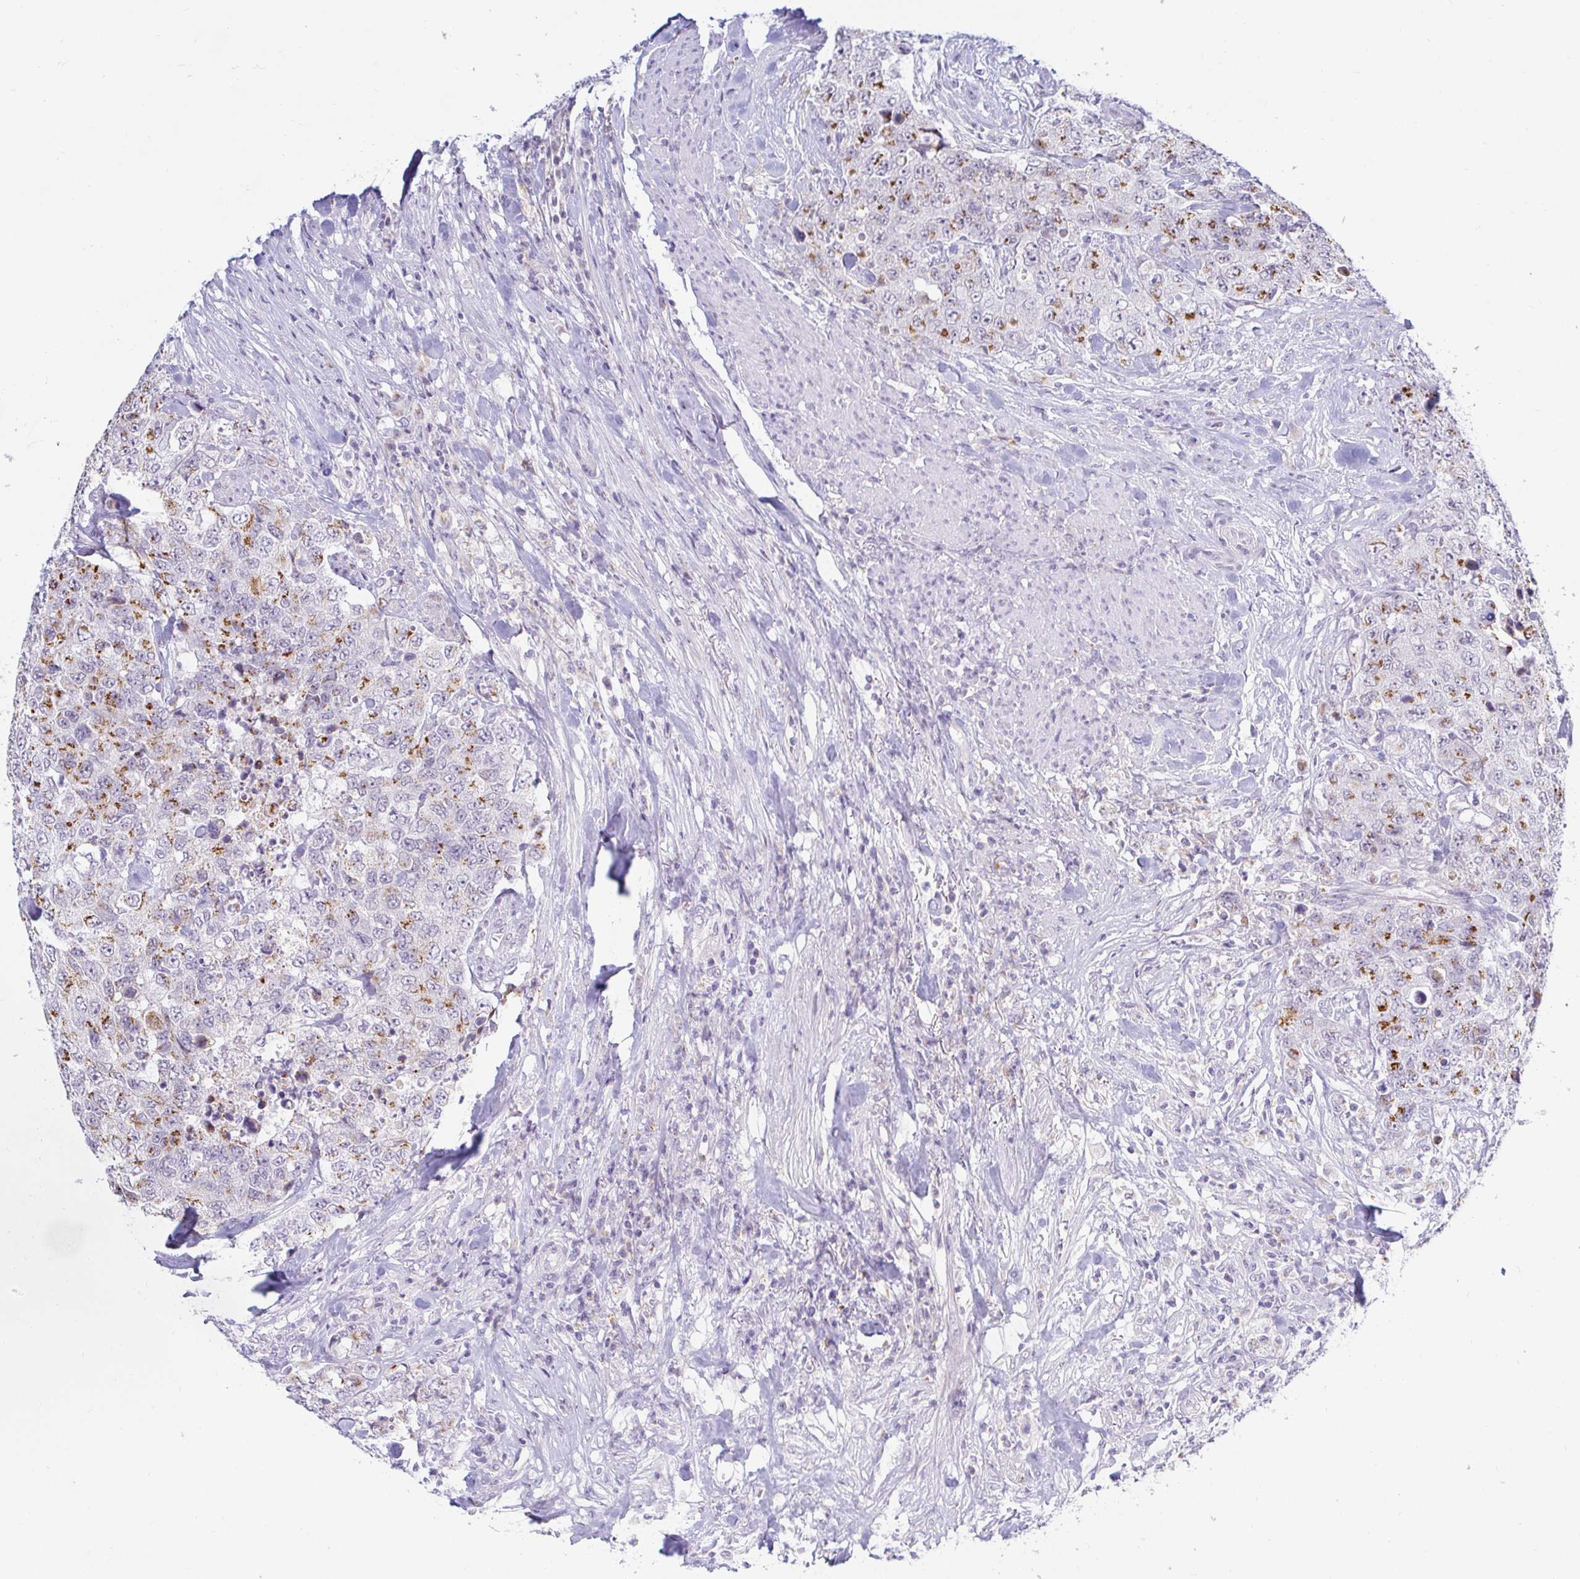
{"staining": {"intensity": "moderate", "quantity": ">75%", "location": "cytoplasmic/membranous"}, "tissue": "urothelial cancer", "cell_type": "Tumor cells", "image_type": "cancer", "snomed": [{"axis": "morphology", "description": "Urothelial carcinoma, High grade"}, {"axis": "topography", "description": "Urinary bladder"}], "caption": "IHC photomicrograph of human urothelial carcinoma (high-grade) stained for a protein (brown), which displays medium levels of moderate cytoplasmic/membranous staining in about >75% of tumor cells.", "gene": "OR51D1", "patient": {"sex": "female", "age": 78}}